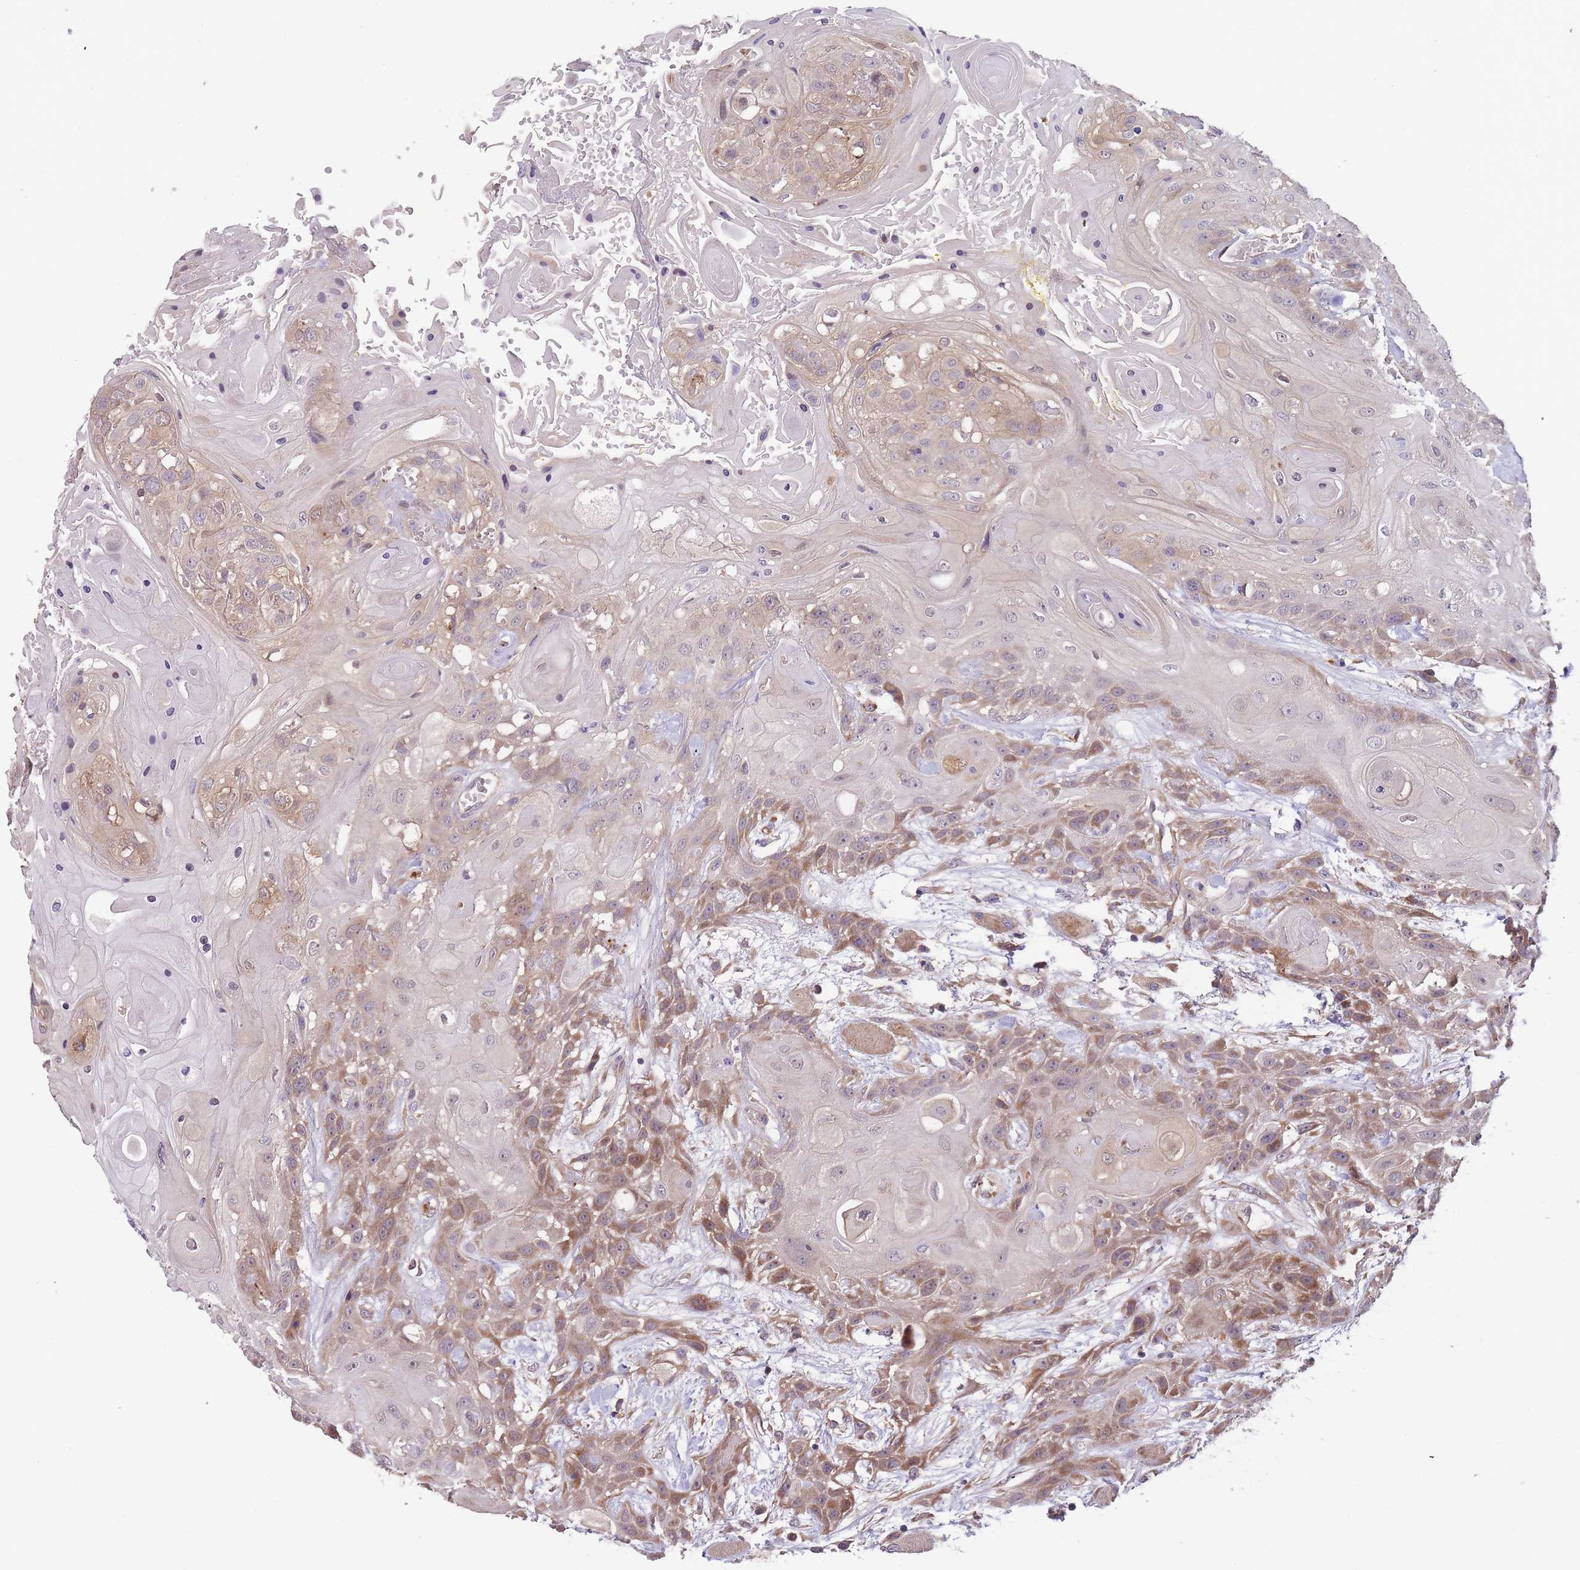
{"staining": {"intensity": "moderate", "quantity": "<25%", "location": "cytoplasmic/membranous"}, "tissue": "head and neck cancer", "cell_type": "Tumor cells", "image_type": "cancer", "snomed": [{"axis": "morphology", "description": "Squamous cell carcinoma, NOS"}, {"axis": "topography", "description": "Head-Neck"}], "caption": "Immunohistochemistry histopathology image of neoplastic tissue: head and neck squamous cell carcinoma stained using immunohistochemistry reveals low levels of moderate protein expression localized specifically in the cytoplasmic/membranous of tumor cells, appearing as a cytoplasmic/membranous brown color.", "gene": "ITPKC", "patient": {"sex": "female", "age": 43}}